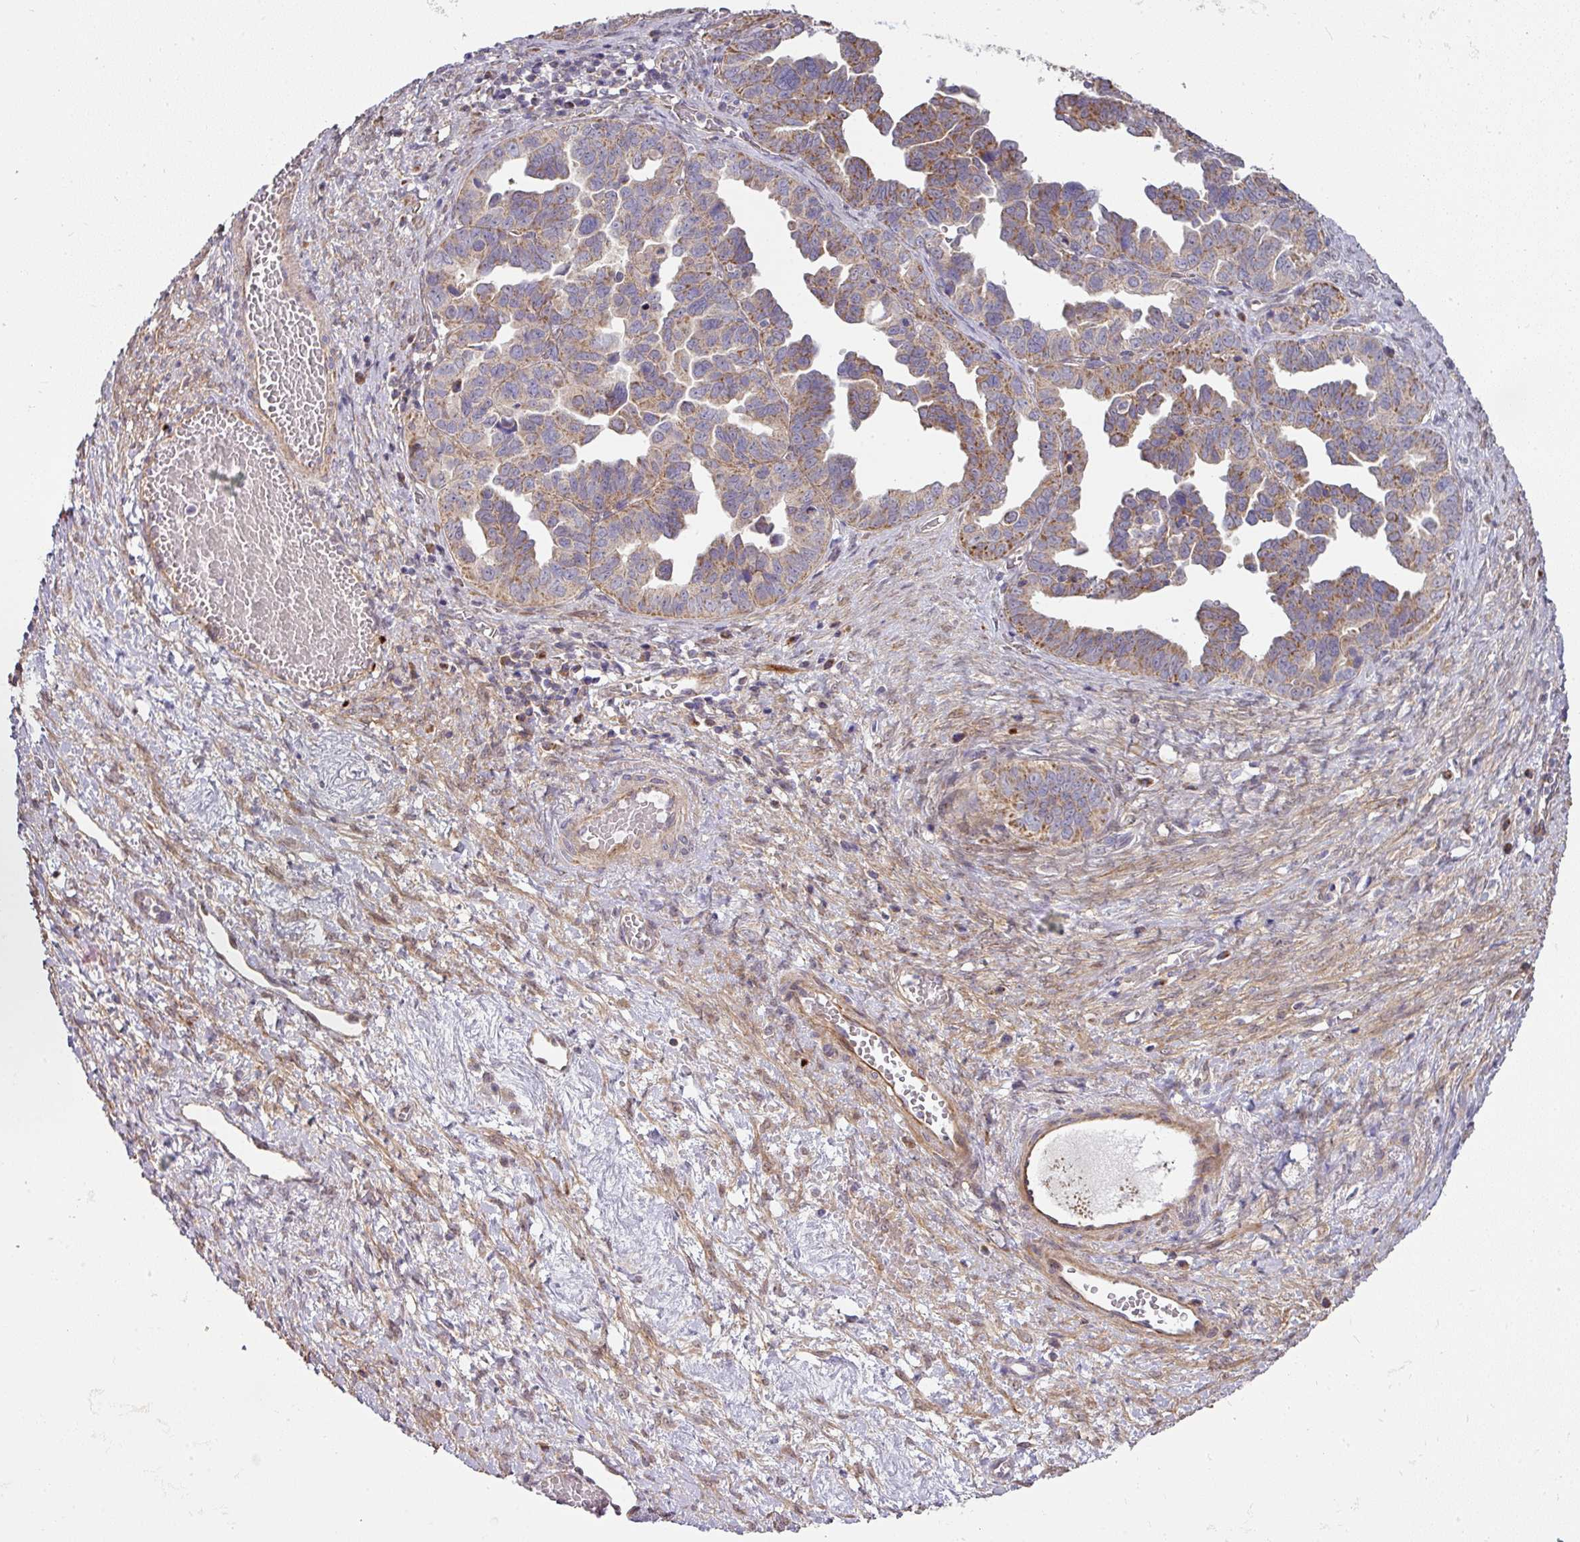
{"staining": {"intensity": "moderate", "quantity": "25%-75%", "location": "cytoplasmic/membranous"}, "tissue": "ovarian cancer", "cell_type": "Tumor cells", "image_type": "cancer", "snomed": [{"axis": "morphology", "description": "Cystadenocarcinoma, serous, NOS"}, {"axis": "topography", "description": "Ovary"}], "caption": "About 25%-75% of tumor cells in human ovarian serous cystadenocarcinoma demonstrate moderate cytoplasmic/membranous protein staining as visualized by brown immunohistochemical staining.", "gene": "STK35", "patient": {"sex": "female", "age": 64}}